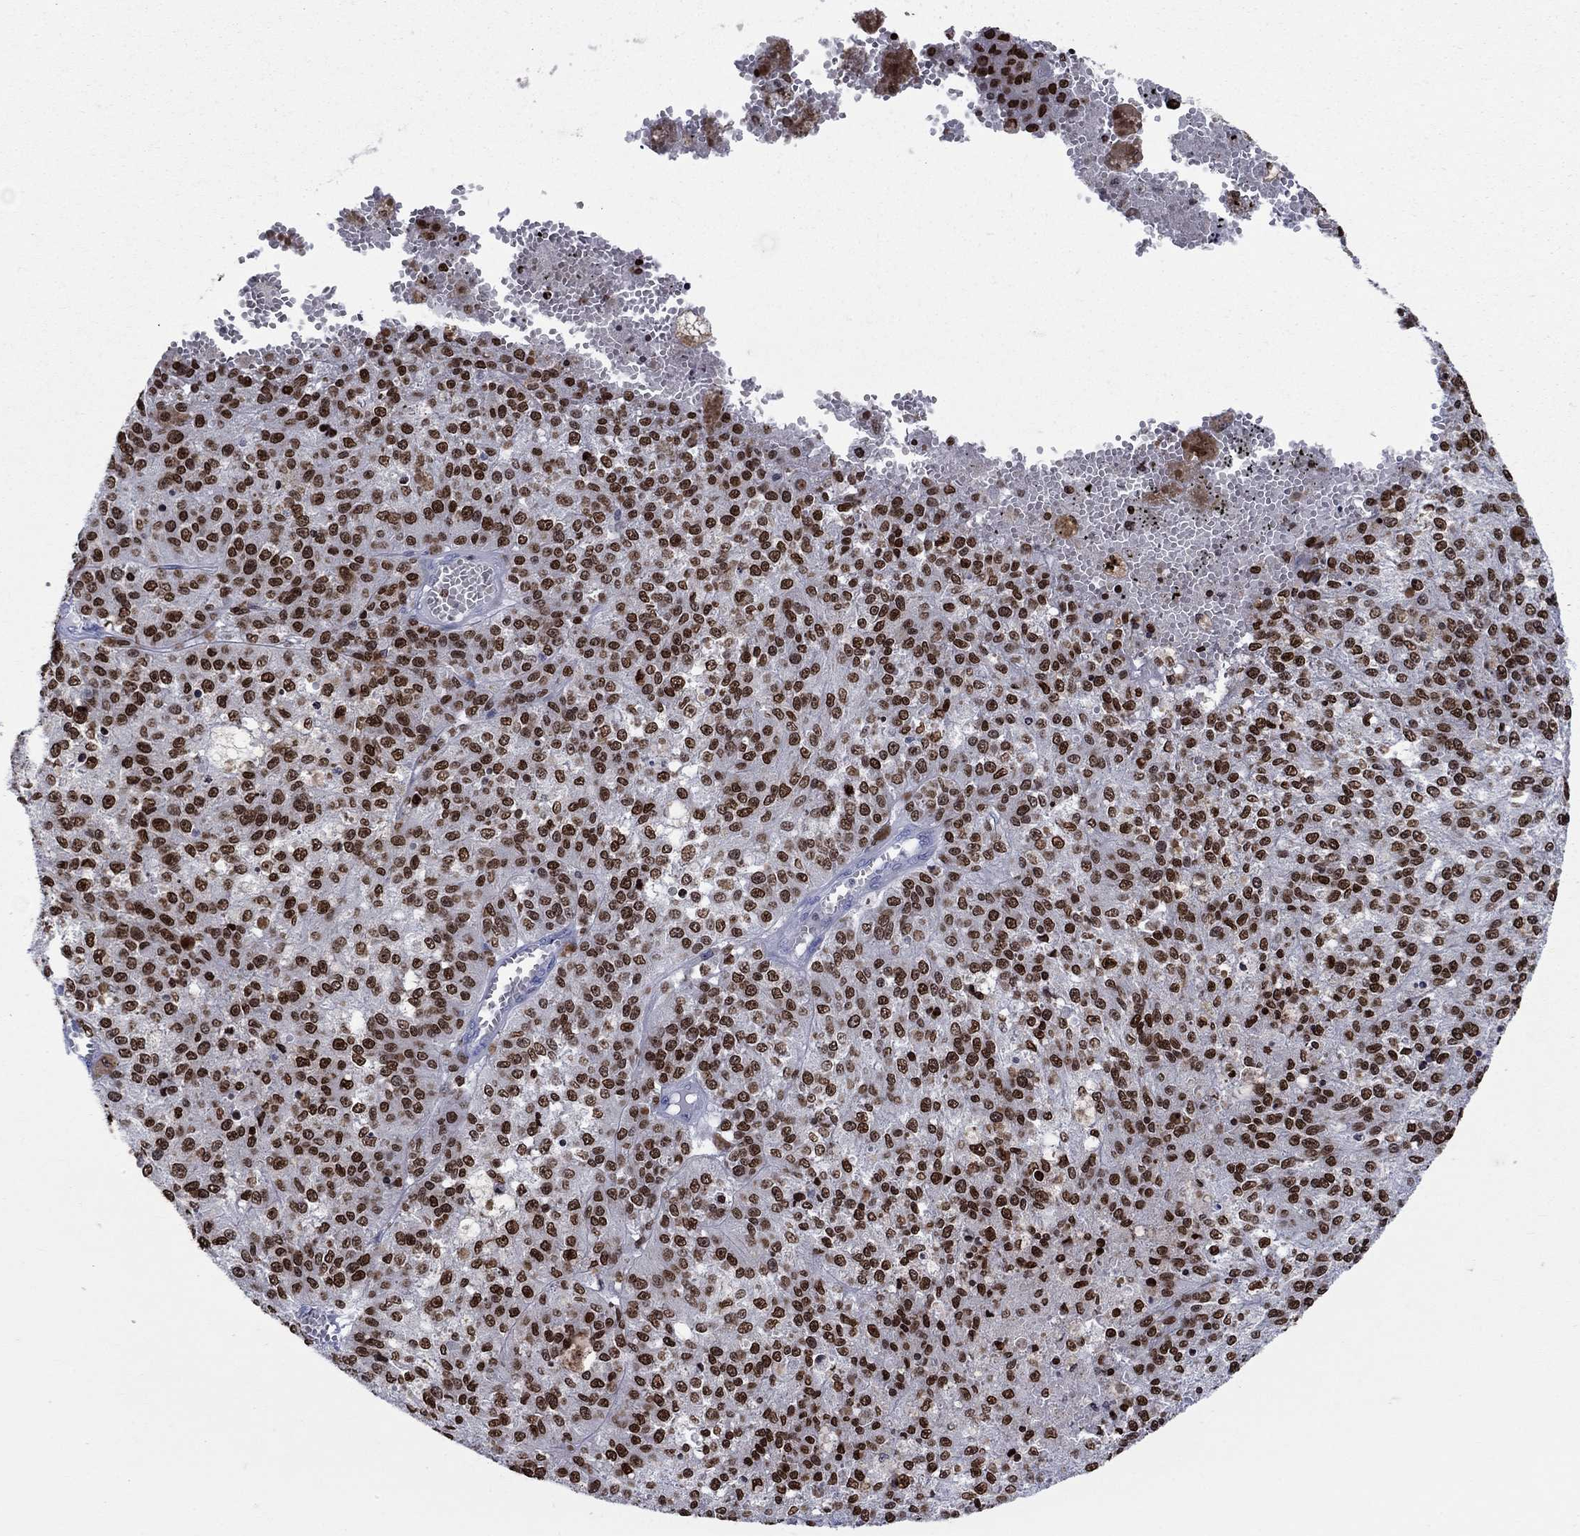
{"staining": {"intensity": "strong", "quantity": ">75%", "location": "nuclear"}, "tissue": "melanoma", "cell_type": "Tumor cells", "image_type": "cancer", "snomed": [{"axis": "morphology", "description": "Malignant melanoma, Metastatic site"}, {"axis": "topography", "description": "Lymph node"}], "caption": "A high amount of strong nuclear positivity is seen in about >75% of tumor cells in malignant melanoma (metastatic site) tissue.", "gene": "HMGA1", "patient": {"sex": "female", "age": 64}}